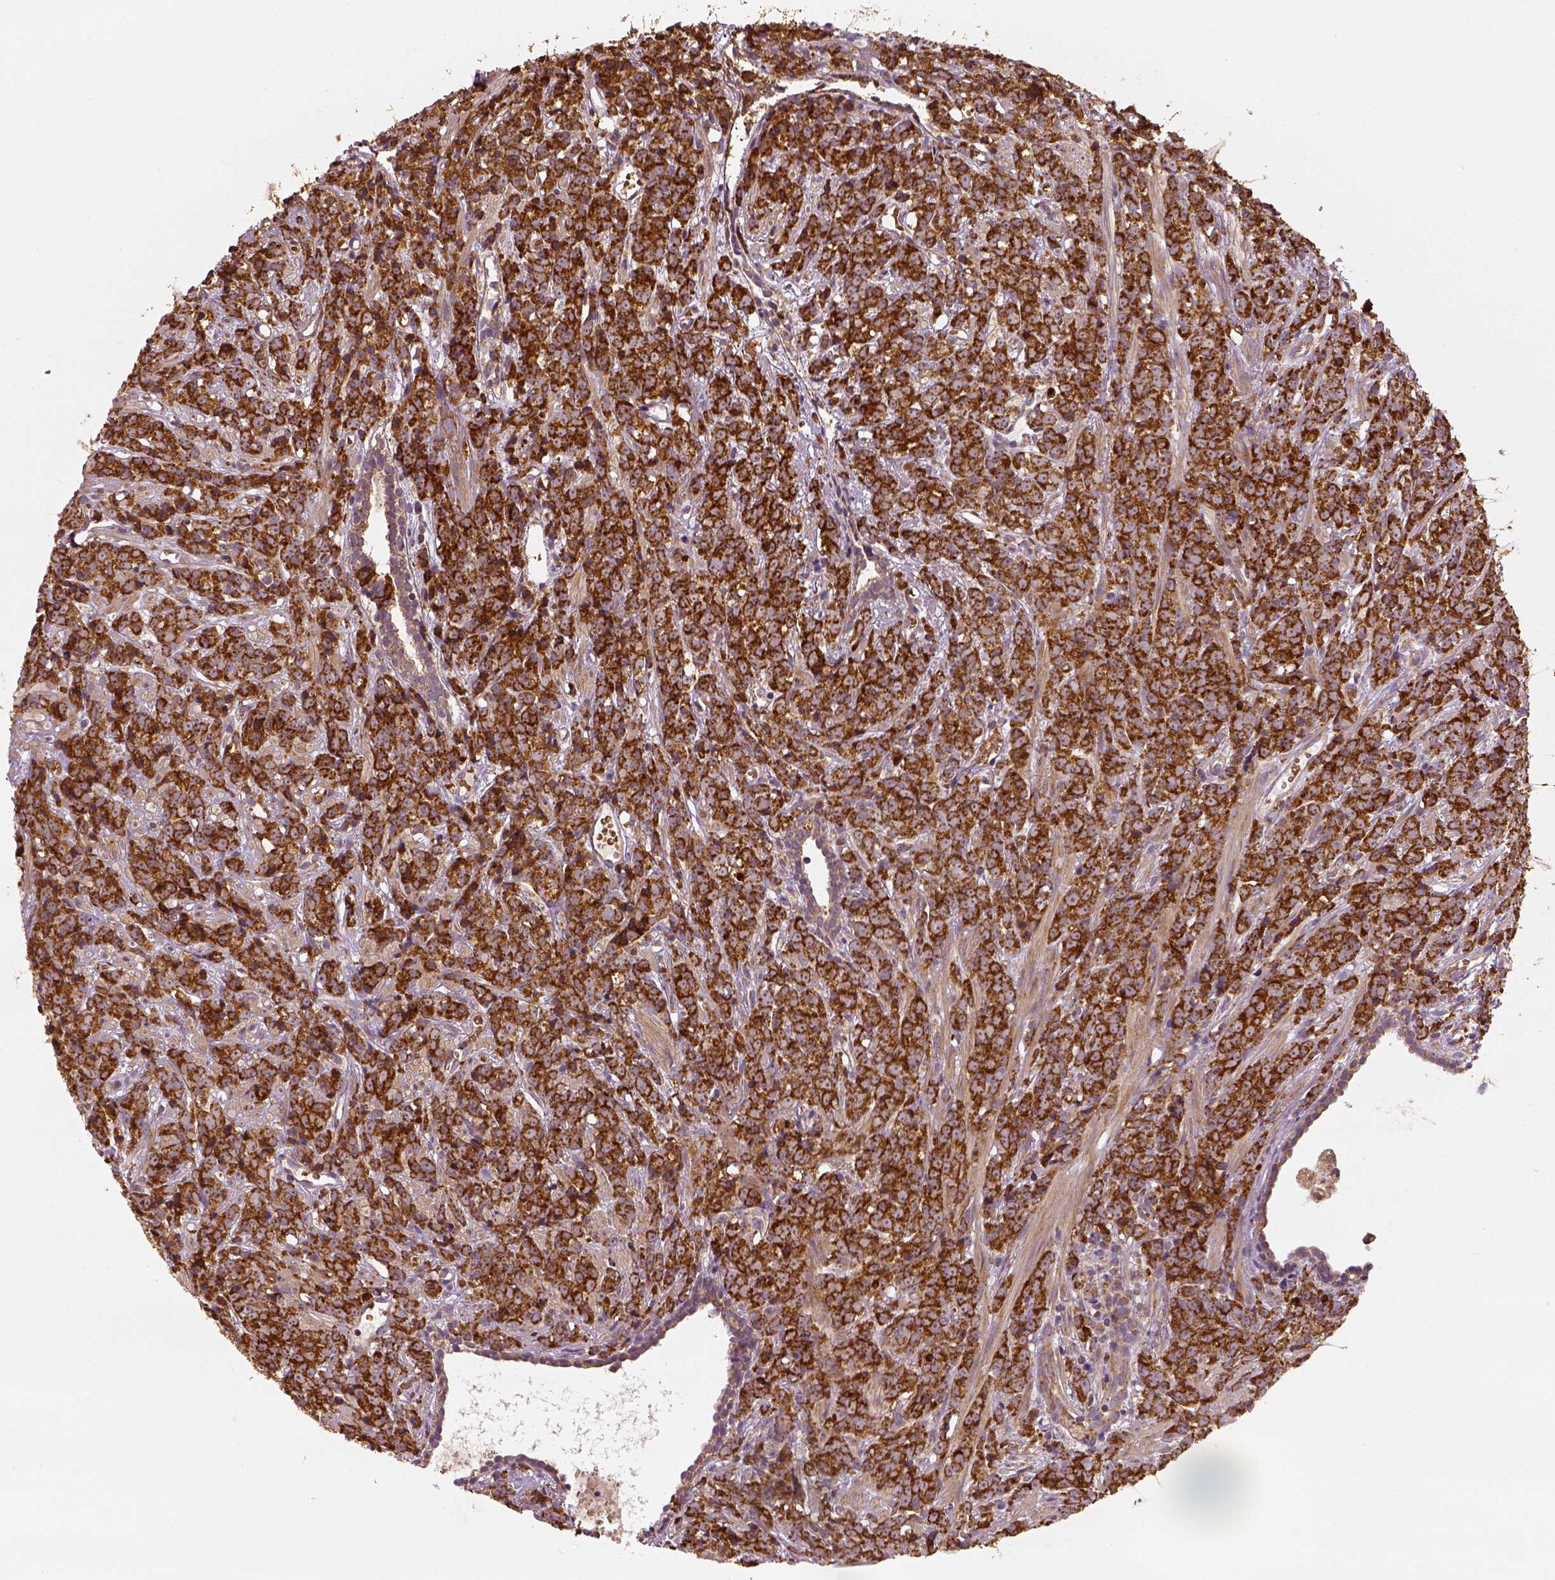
{"staining": {"intensity": "strong", "quantity": ">75%", "location": "cytoplasmic/membranous"}, "tissue": "prostate cancer", "cell_type": "Tumor cells", "image_type": "cancer", "snomed": [{"axis": "morphology", "description": "Adenocarcinoma, High grade"}, {"axis": "topography", "description": "Prostate"}], "caption": "Protein expression analysis of human prostate adenocarcinoma (high-grade) reveals strong cytoplasmic/membranous positivity in about >75% of tumor cells. The staining was performed using DAB (3,3'-diaminobenzidine), with brown indicating positive protein expression. Nuclei are stained blue with hematoxylin.", "gene": "PGAM5", "patient": {"sex": "male", "age": 81}}